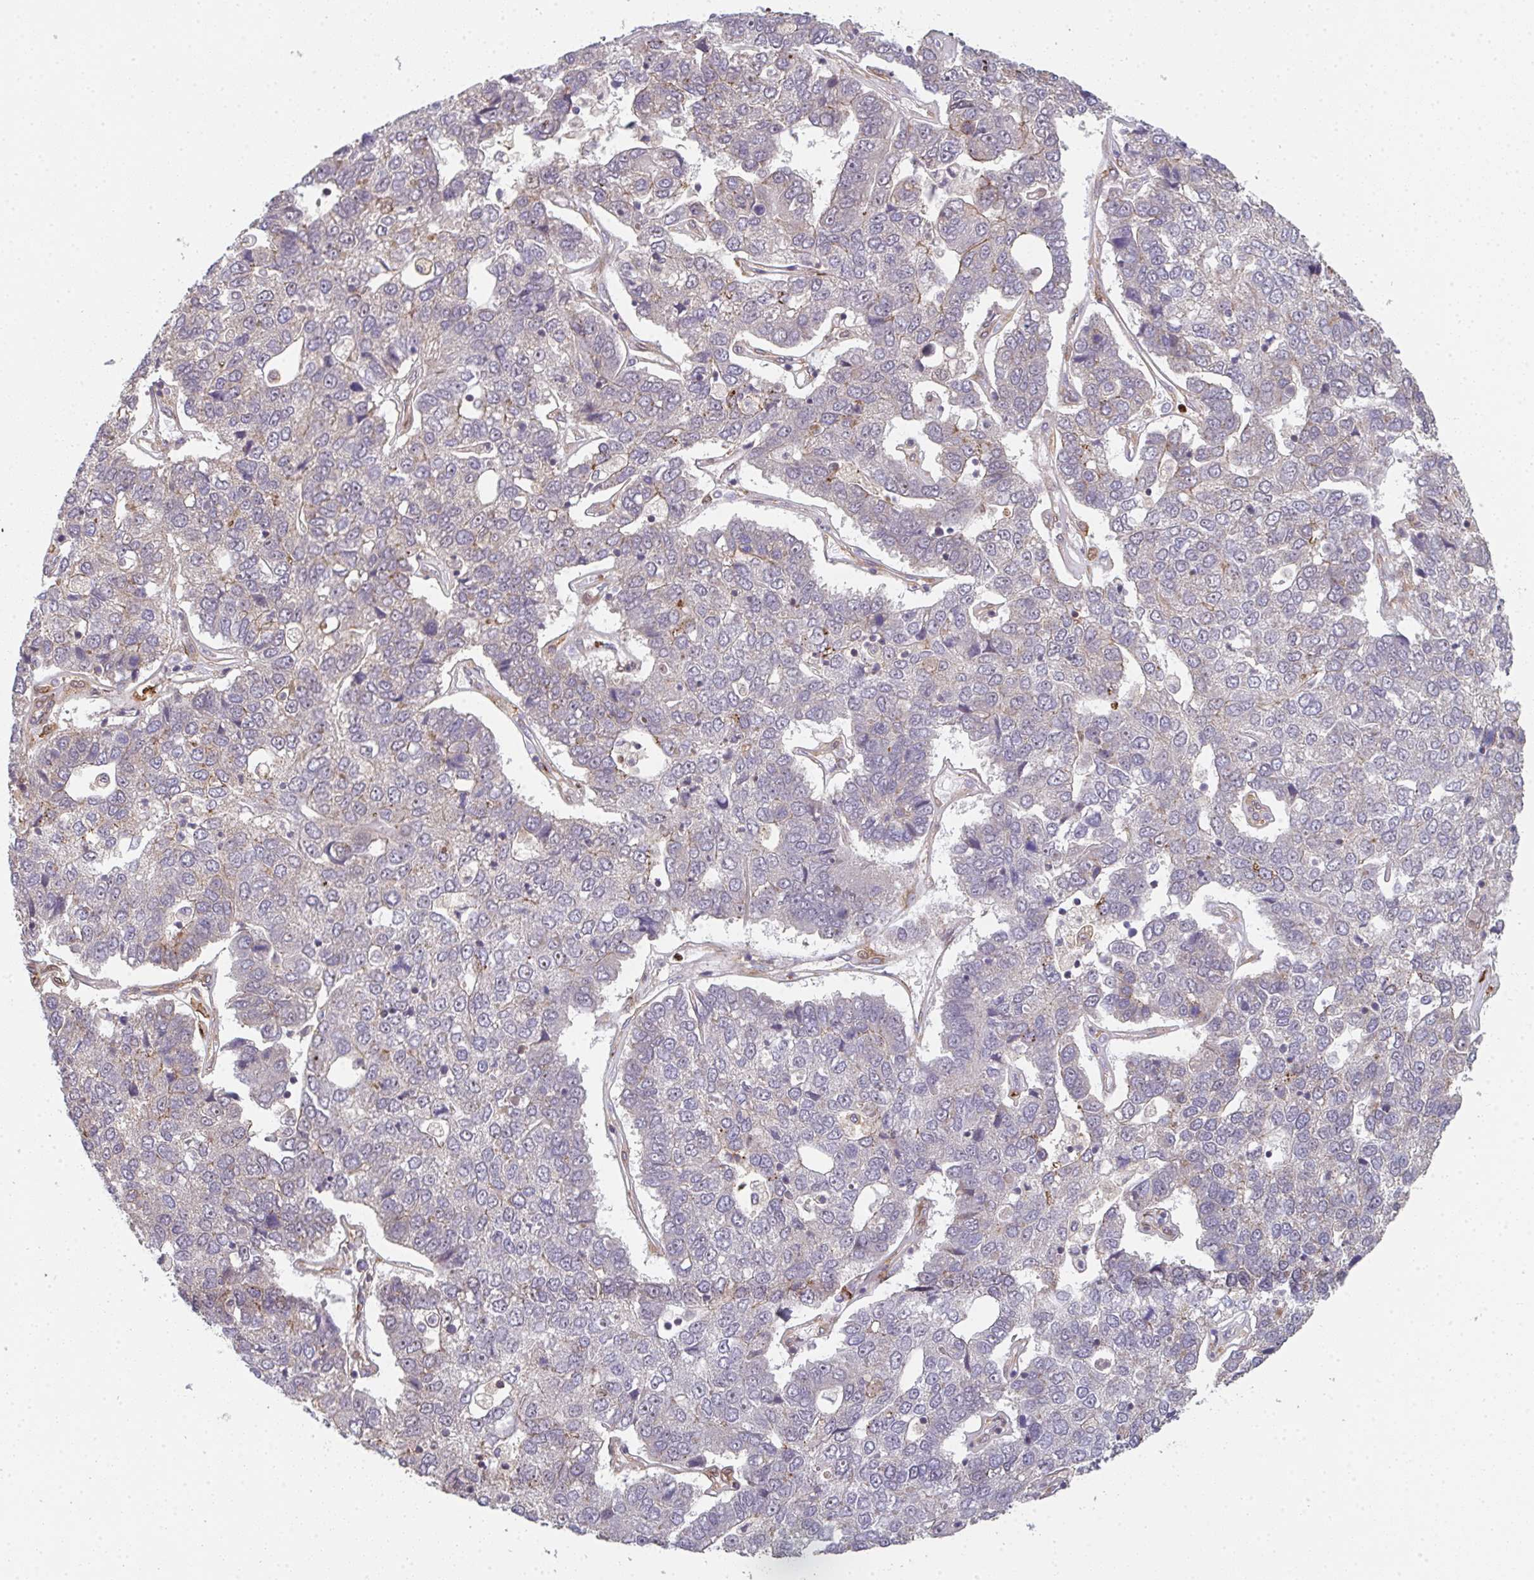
{"staining": {"intensity": "weak", "quantity": "<25%", "location": "cytoplasmic/membranous"}, "tissue": "pancreatic cancer", "cell_type": "Tumor cells", "image_type": "cancer", "snomed": [{"axis": "morphology", "description": "Adenocarcinoma, NOS"}, {"axis": "topography", "description": "Pancreas"}], "caption": "An IHC micrograph of adenocarcinoma (pancreatic) is shown. There is no staining in tumor cells of adenocarcinoma (pancreatic).", "gene": "SIMC1", "patient": {"sex": "female", "age": 61}}